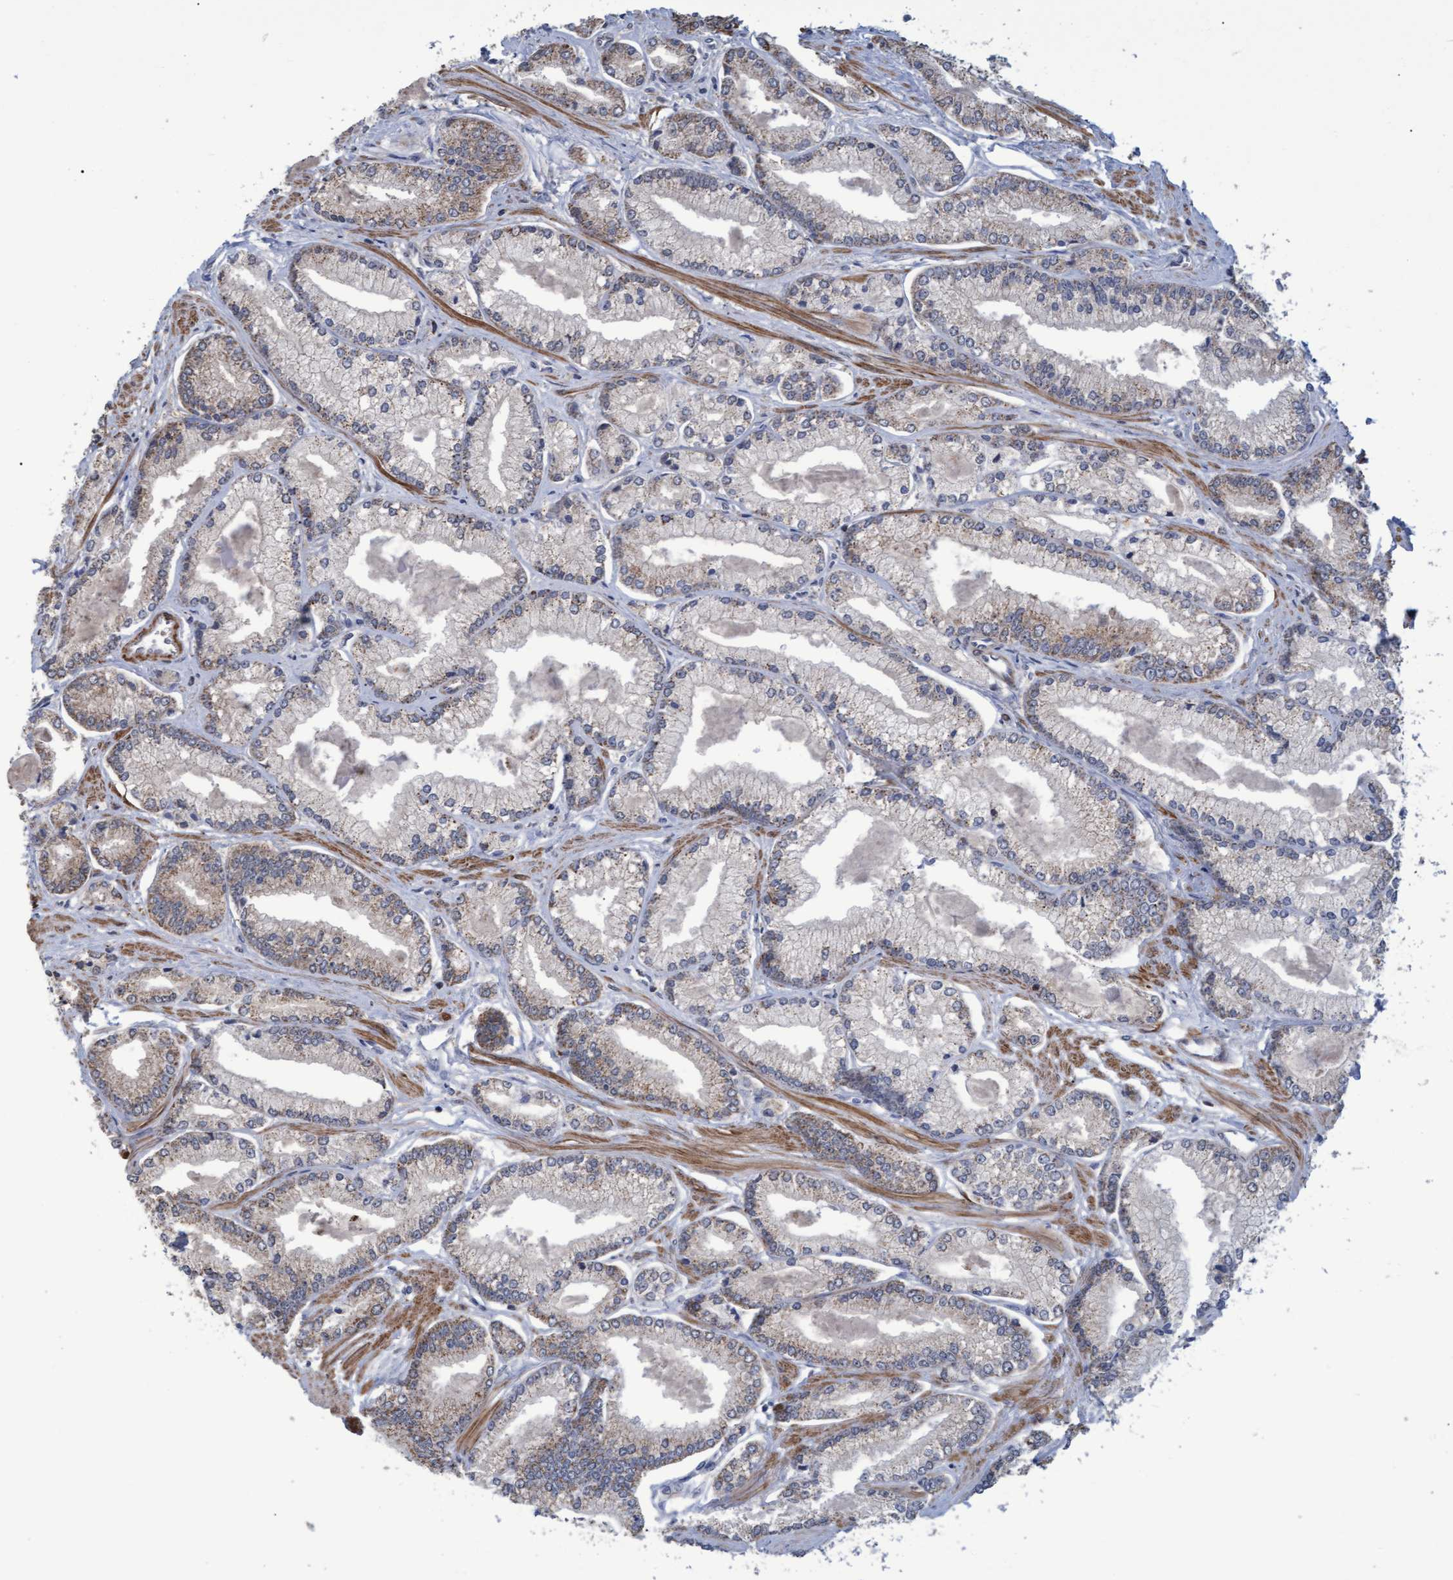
{"staining": {"intensity": "weak", "quantity": "25%-75%", "location": "cytoplasmic/membranous"}, "tissue": "prostate cancer", "cell_type": "Tumor cells", "image_type": "cancer", "snomed": [{"axis": "morphology", "description": "Adenocarcinoma, Low grade"}, {"axis": "topography", "description": "Prostate"}], "caption": "IHC (DAB (3,3'-diaminobenzidine)) staining of prostate cancer shows weak cytoplasmic/membranous protein staining in approximately 25%-75% of tumor cells.", "gene": "NAA15", "patient": {"sex": "male", "age": 52}}